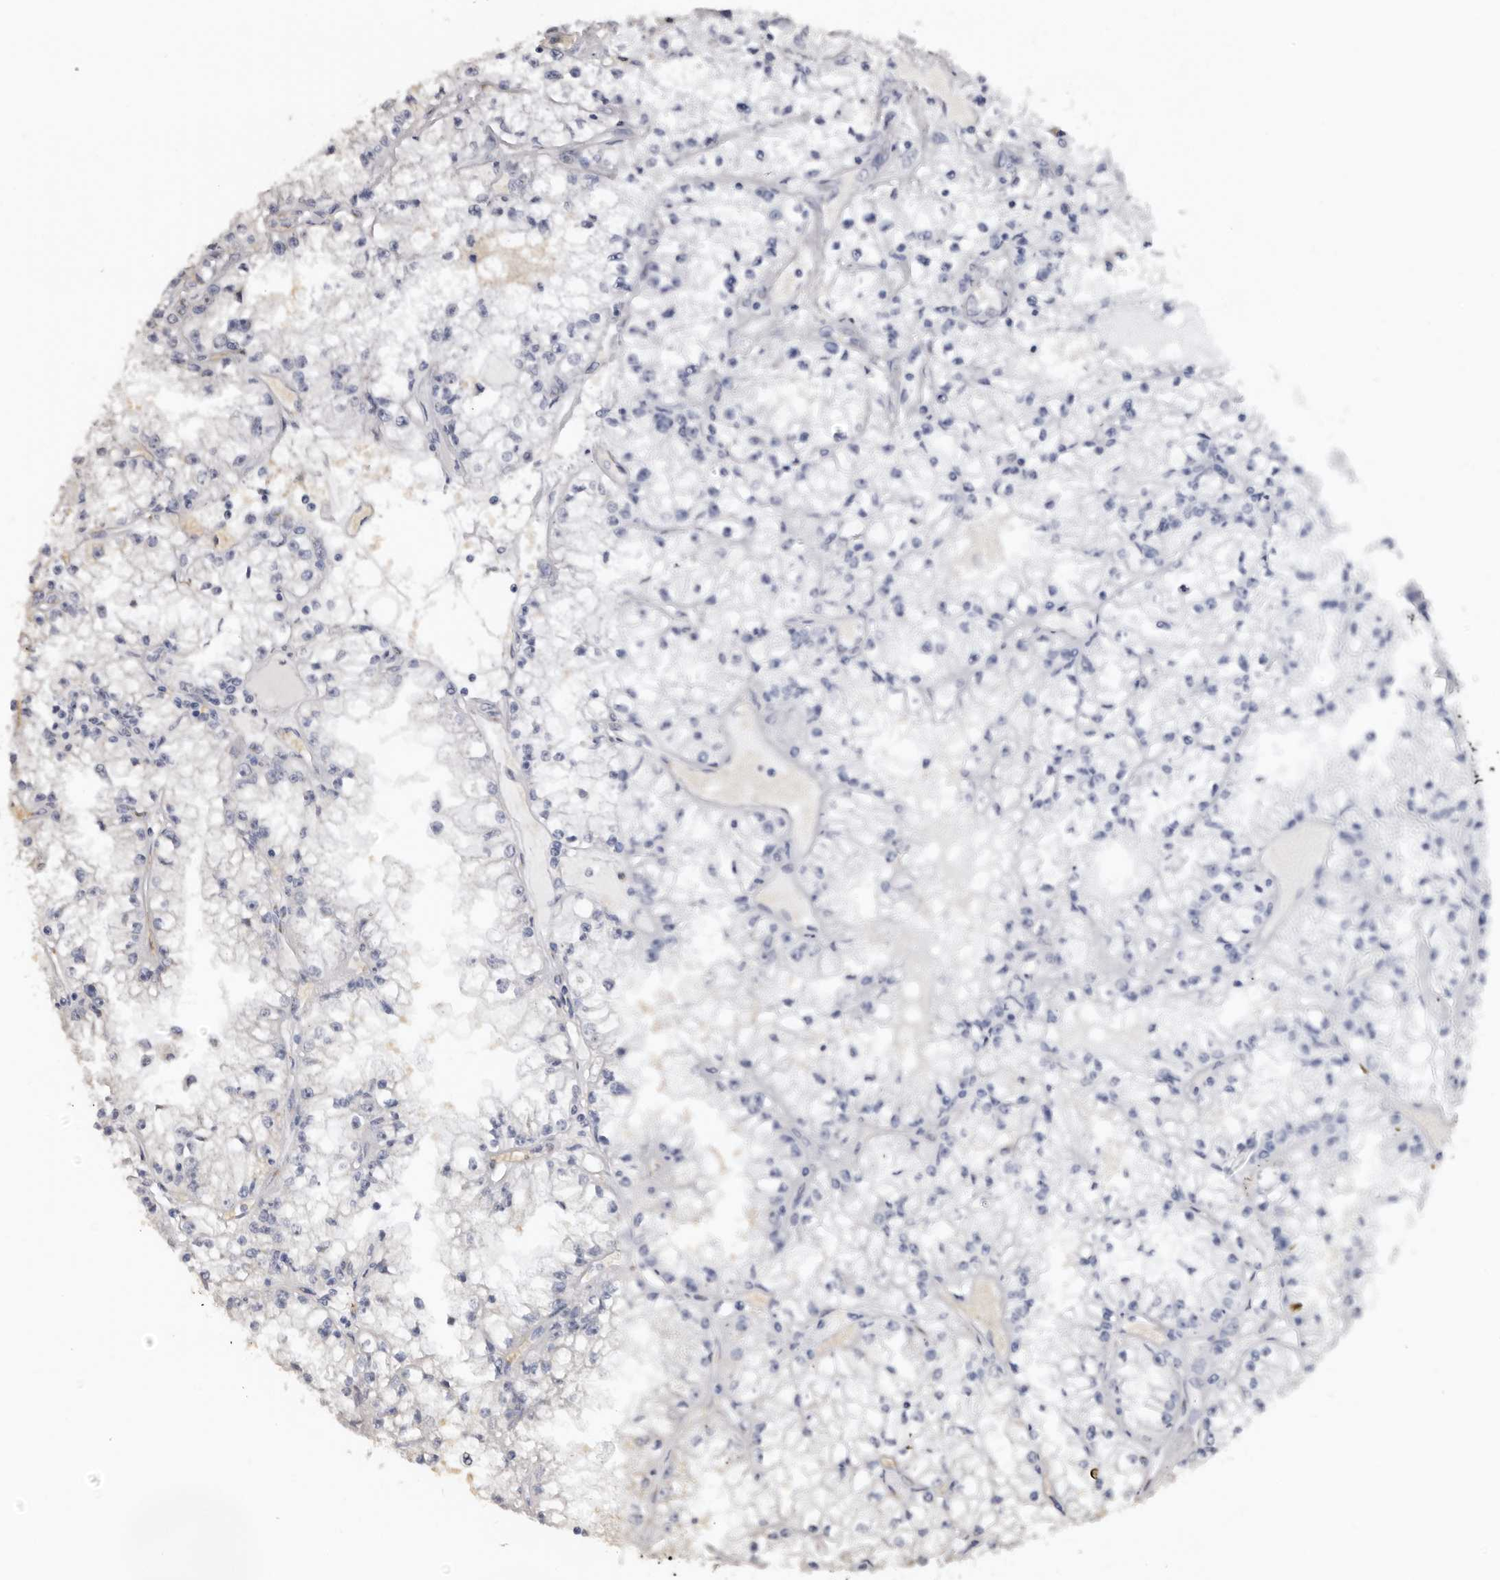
{"staining": {"intensity": "negative", "quantity": "none", "location": "none"}, "tissue": "renal cancer", "cell_type": "Tumor cells", "image_type": "cancer", "snomed": [{"axis": "morphology", "description": "Adenocarcinoma, NOS"}, {"axis": "topography", "description": "Kidney"}], "caption": "There is no significant positivity in tumor cells of adenocarcinoma (renal).", "gene": "ENTREP1", "patient": {"sex": "male", "age": 56}}